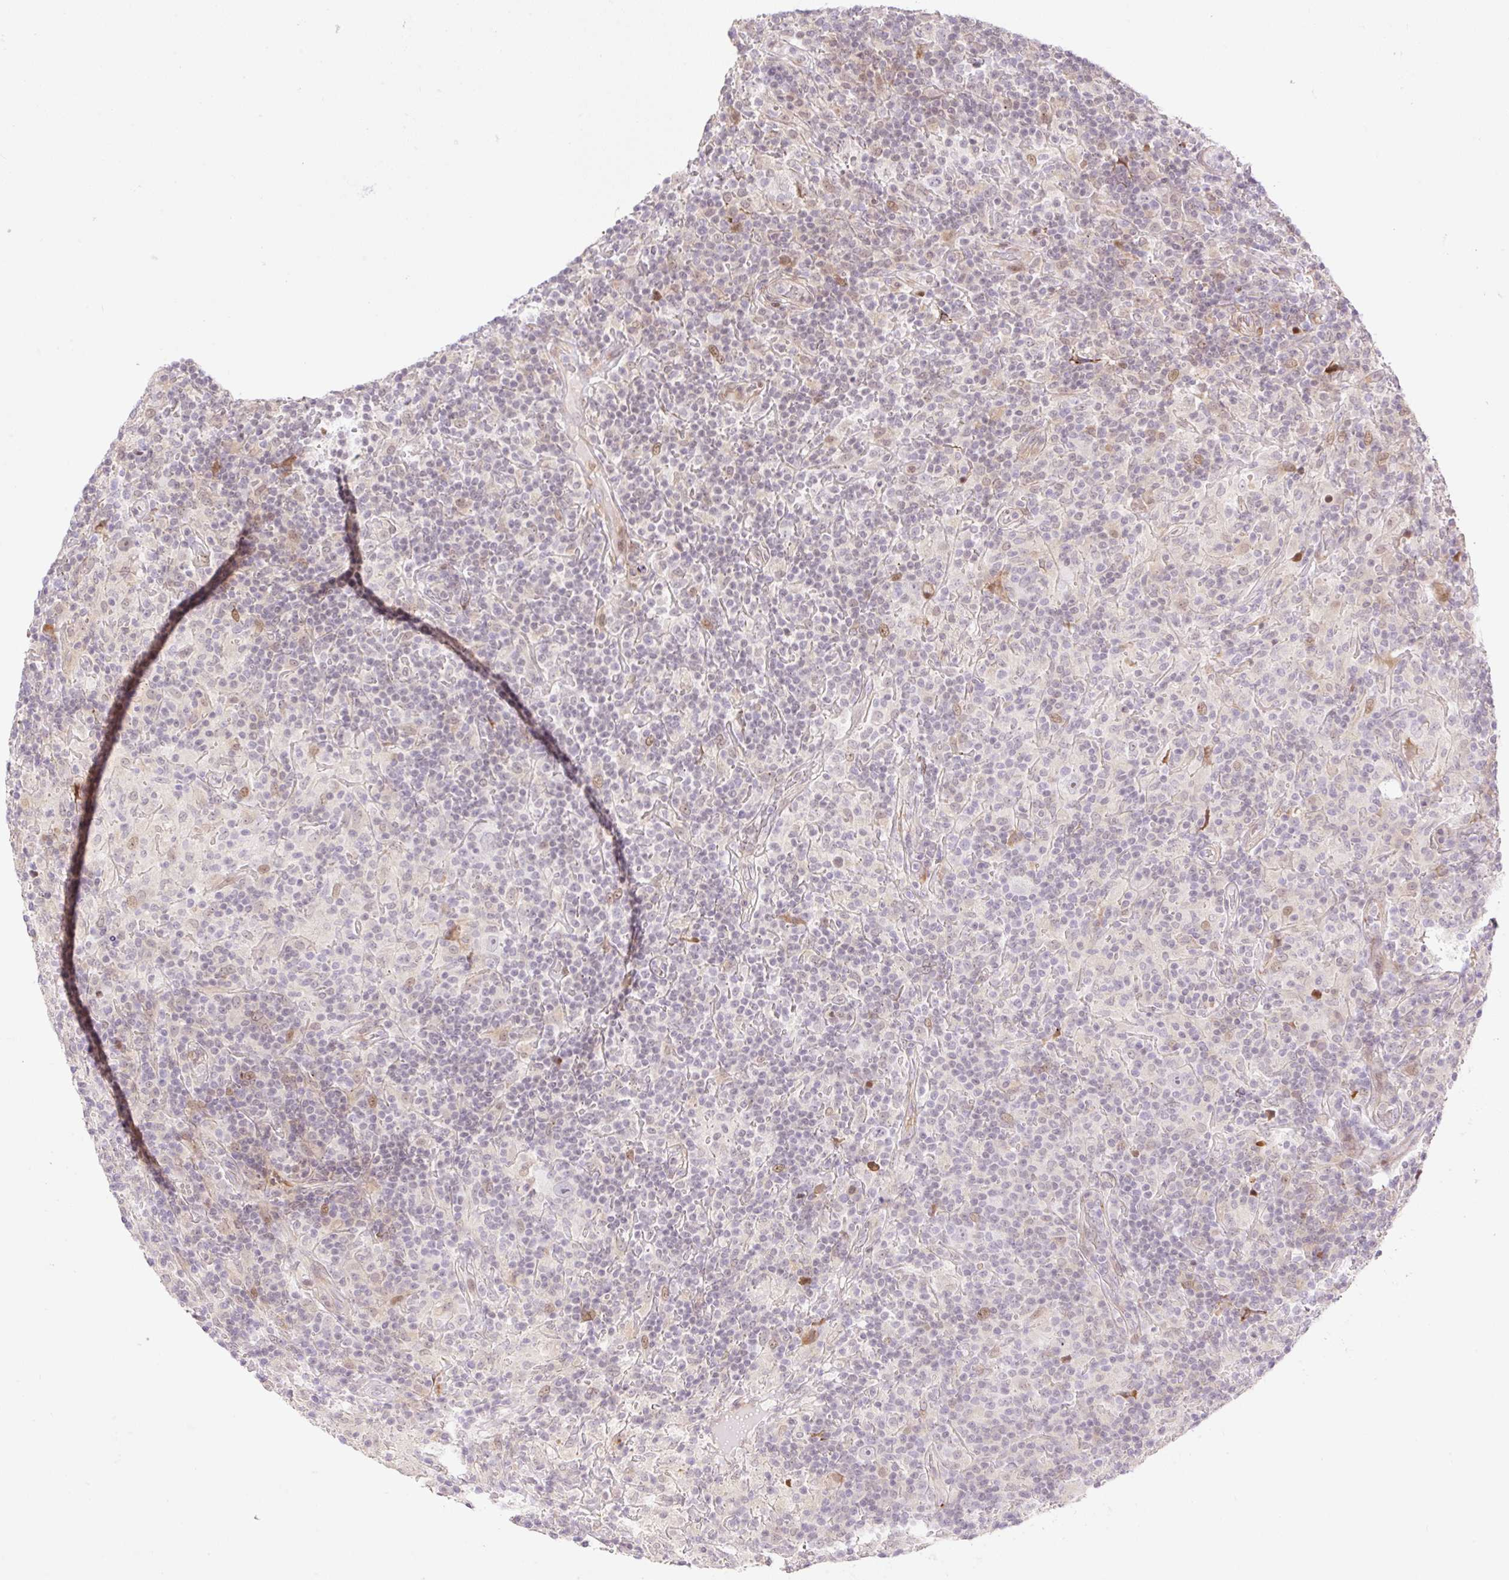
{"staining": {"intensity": "negative", "quantity": "none", "location": "none"}, "tissue": "lymphoma", "cell_type": "Tumor cells", "image_type": "cancer", "snomed": [{"axis": "morphology", "description": "Hodgkin's disease, NOS"}, {"axis": "topography", "description": "Lymph node"}], "caption": "Tumor cells show no significant staining in lymphoma.", "gene": "ZFP41", "patient": {"sex": "male", "age": 70}}